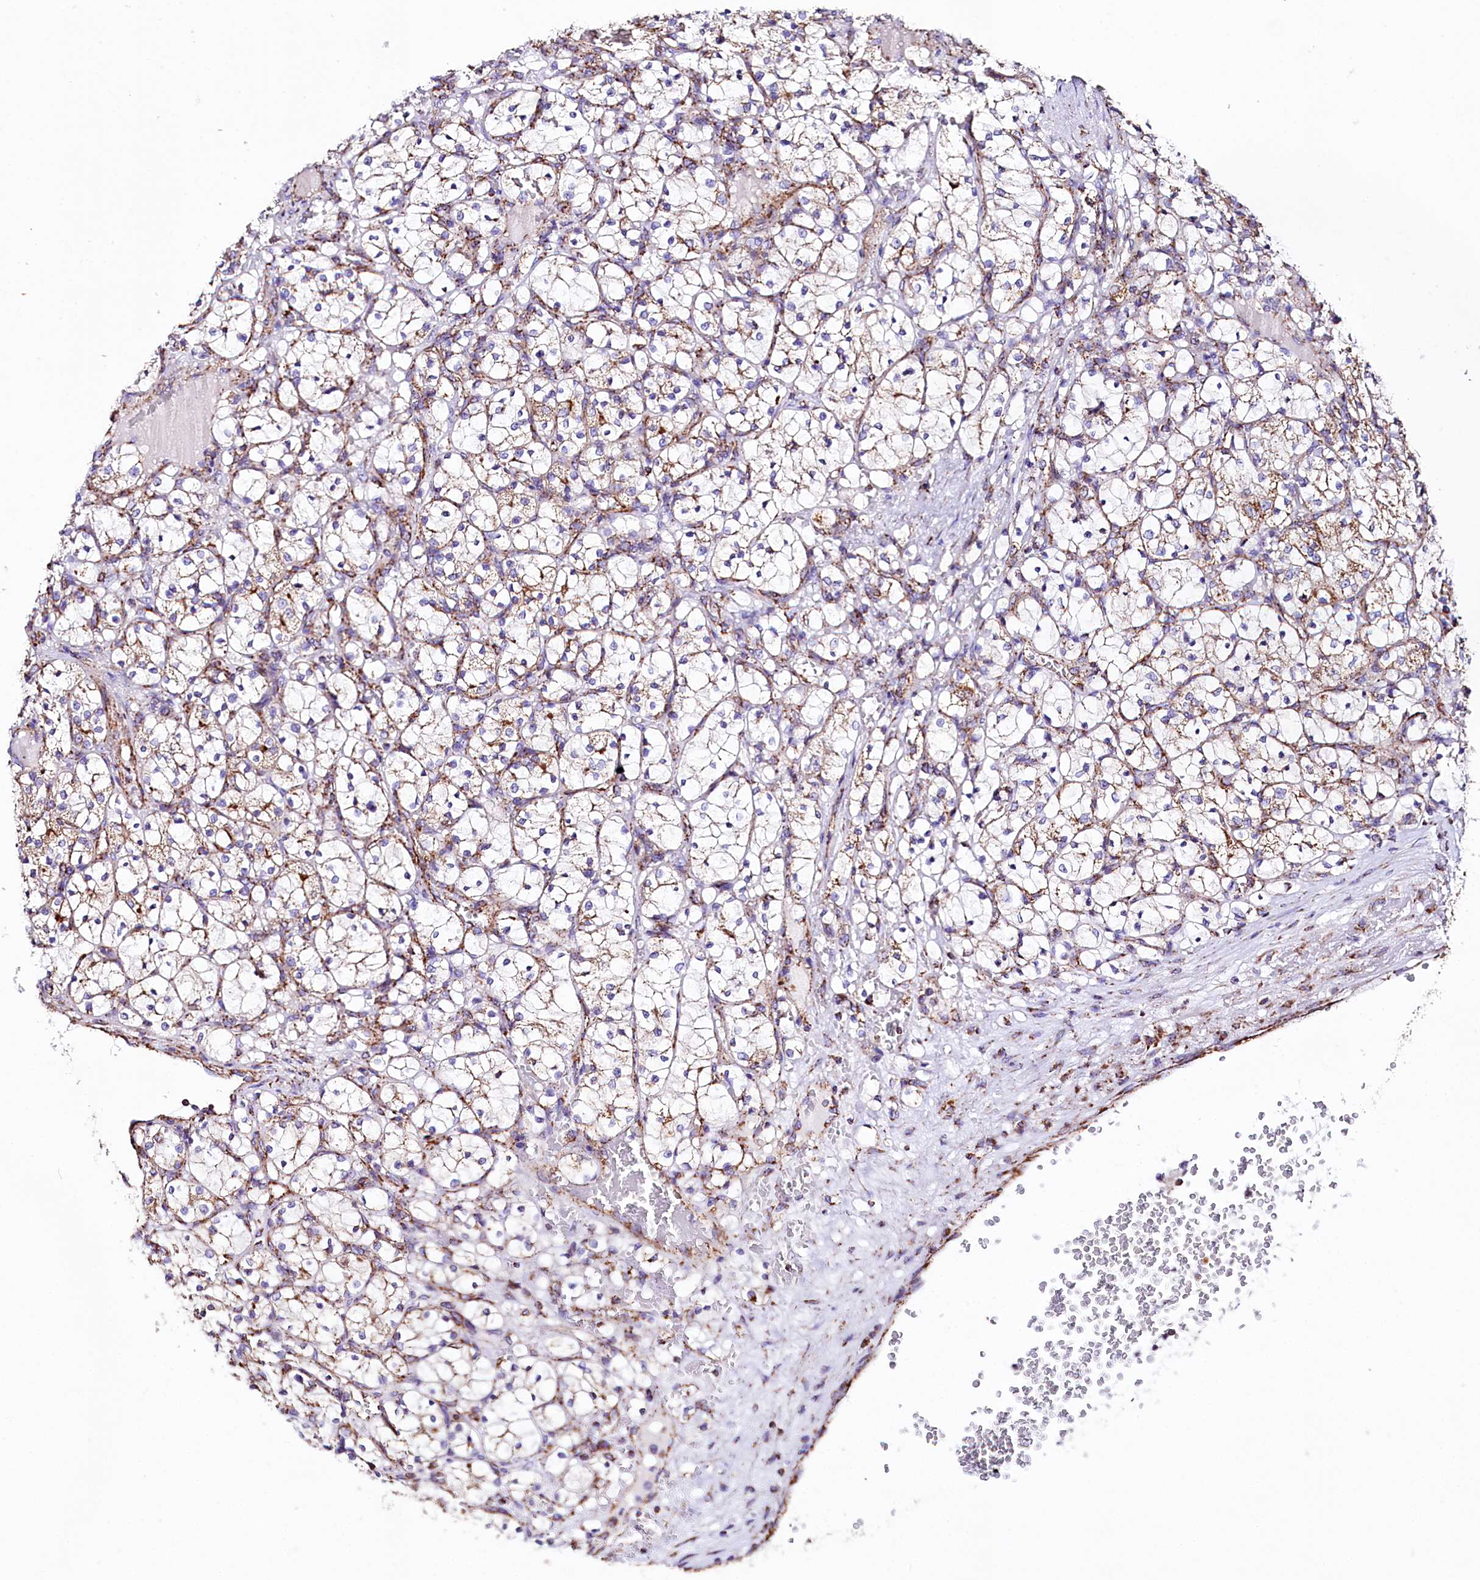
{"staining": {"intensity": "moderate", "quantity": "25%-75%", "location": "cytoplasmic/membranous"}, "tissue": "renal cancer", "cell_type": "Tumor cells", "image_type": "cancer", "snomed": [{"axis": "morphology", "description": "Adenocarcinoma, NOS"}, {"axis": "topography", "description": "Kidney"}], "caption": "Immunohistochemistry (IHC) (DAB (3,3'-diaminobenzidine)) staining of human renal cancer demonstrates moderate cytoplasmic/membranous protein positivity in approximately 25%-75% of tumor cells. Nuclei are stained in blue.", "gene": "APLP2", "patient": {"sex": "female", "age": 69}}